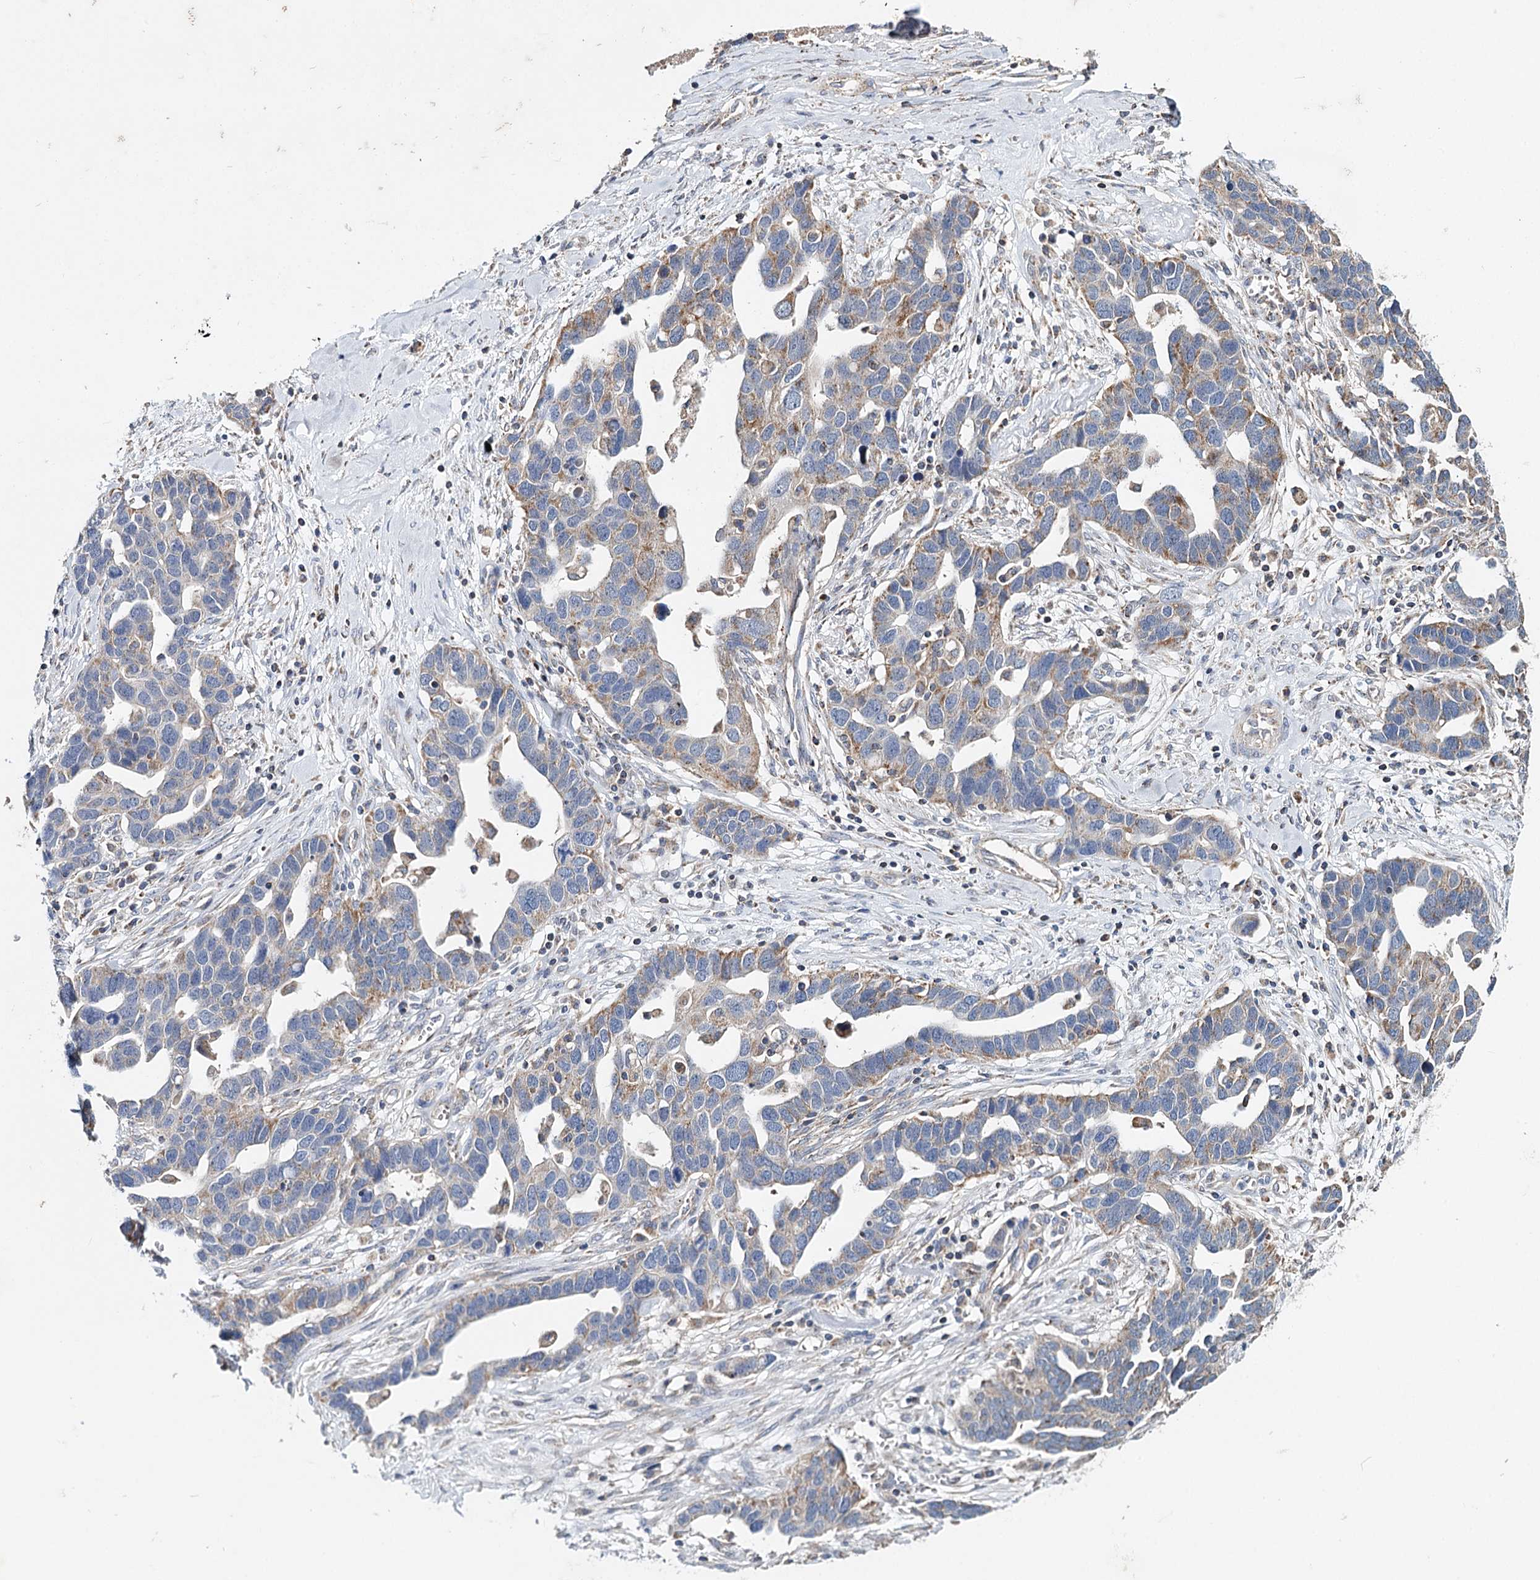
{"staining": {"intensity": "weak", "quantity": "25%-75%", "location": "cytoplasmic/membranous"}, "tissue": "ovarian cancer", "cell_type": "Tumor cells", "image_type": "cancer", "snomed": [{"axis": "morphology", "description": "Cystadenocarcinoma, serous, NOS"}, {"axis": "topography", "description": "Ovary"}], "caption": "A micrograph of ovarian cancer (serous cystadenocarcinoma) stained for a protein demonstrates weak cytoplasmic/membranous brown staining in tumor cells.", "gene": "CFAP46", "patient": {"sex": "female", "age": 54}}